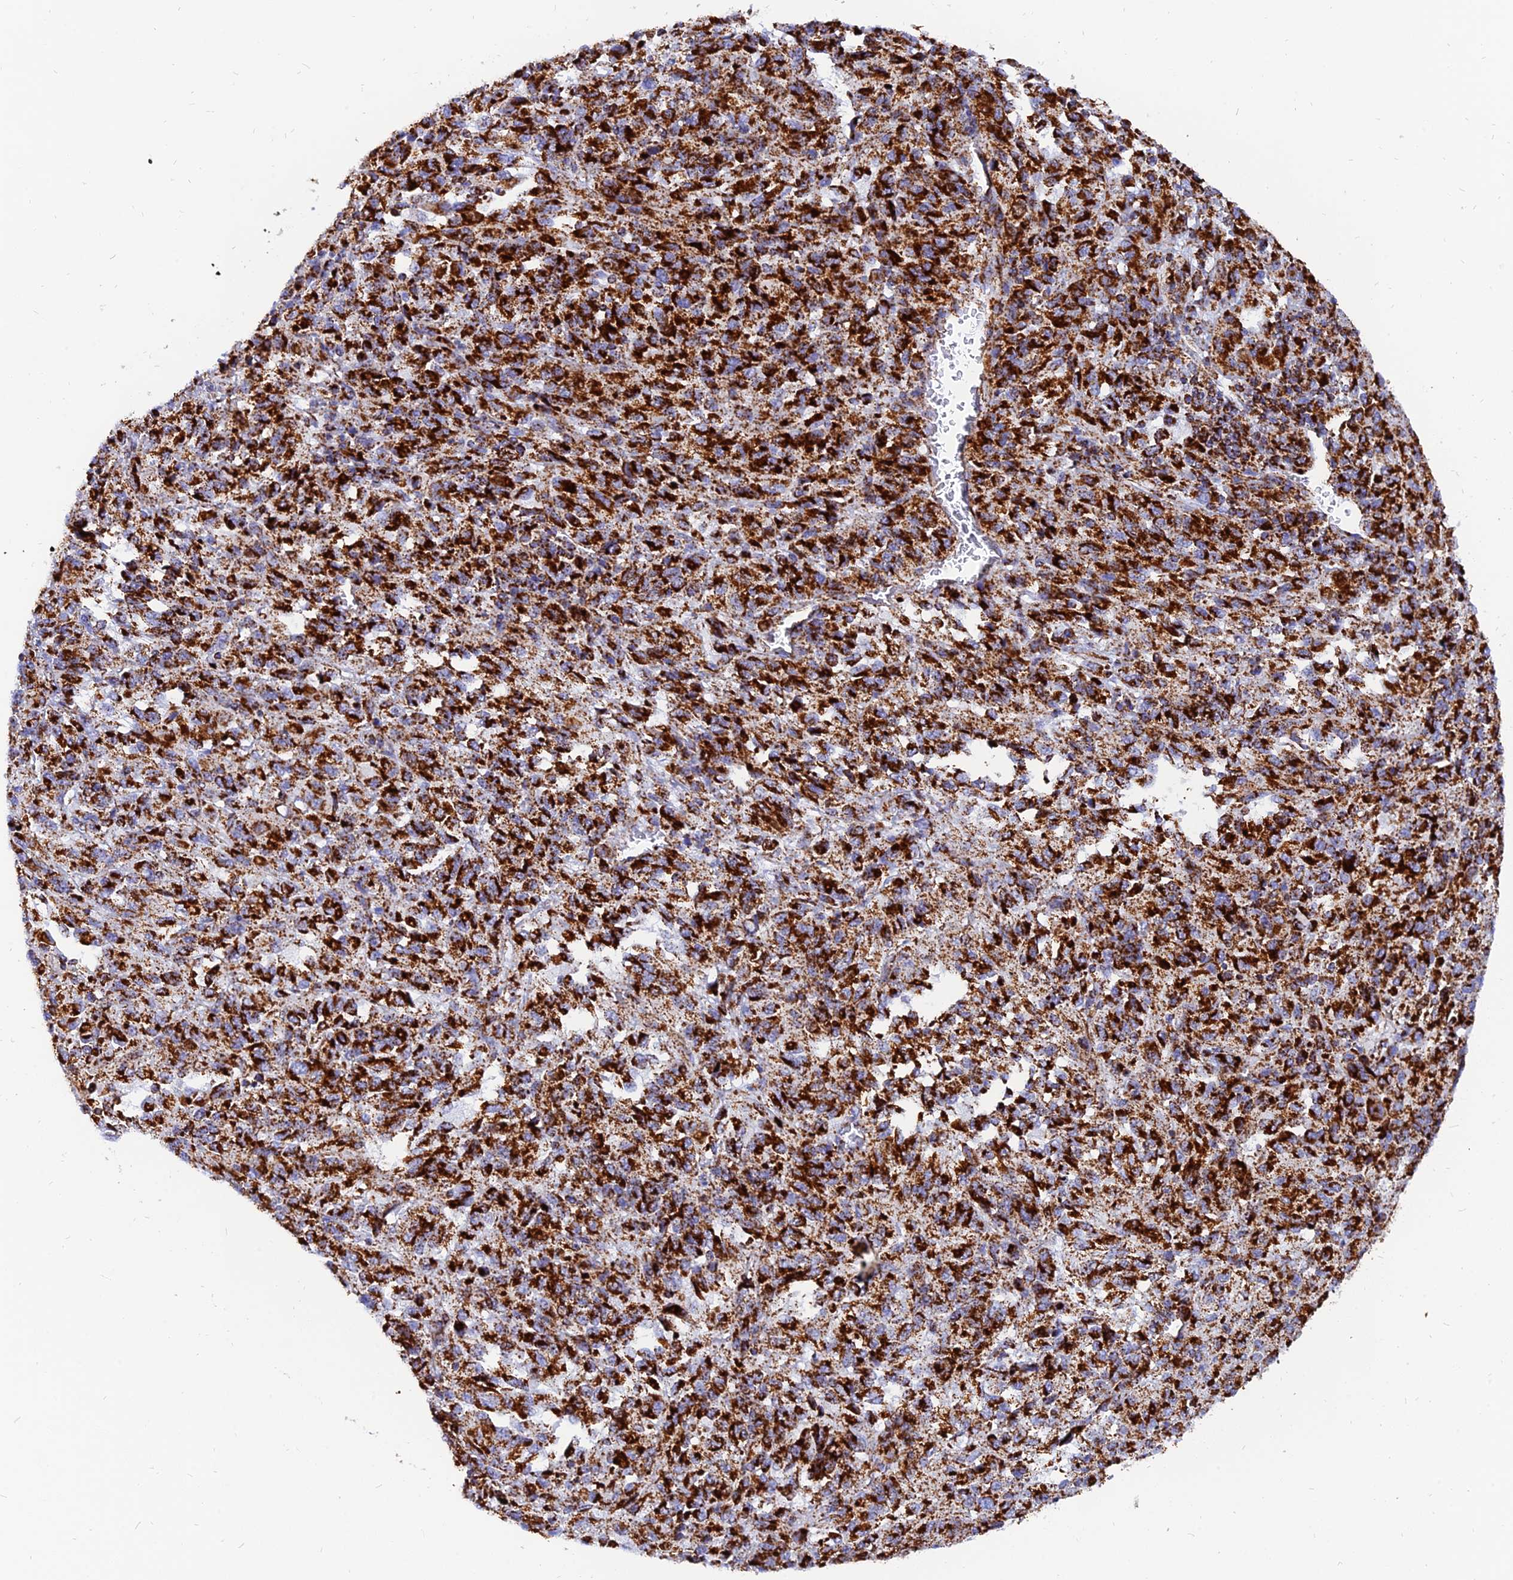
{"staining": {"intensity": "strong", "quantity": ">75%", "location": "cytoplasmic/membranous"}, "tissue": "melanoma", "cell_type": "Tumor cells", "image_type": "cancer", "snomed": [{"axis": "morphology", "description": "Malignant melanoma, Metastatic site"}, {"axis": "topography", "description": "Lung"}], "caption": "Human melanoma stained with a brown dye reveals strong cytoplasmic/membranous positive positivity in approximately >75% of tumor cells.", "gene": "NDUFB6", "patient": {"sex": "male", "age": 64}}